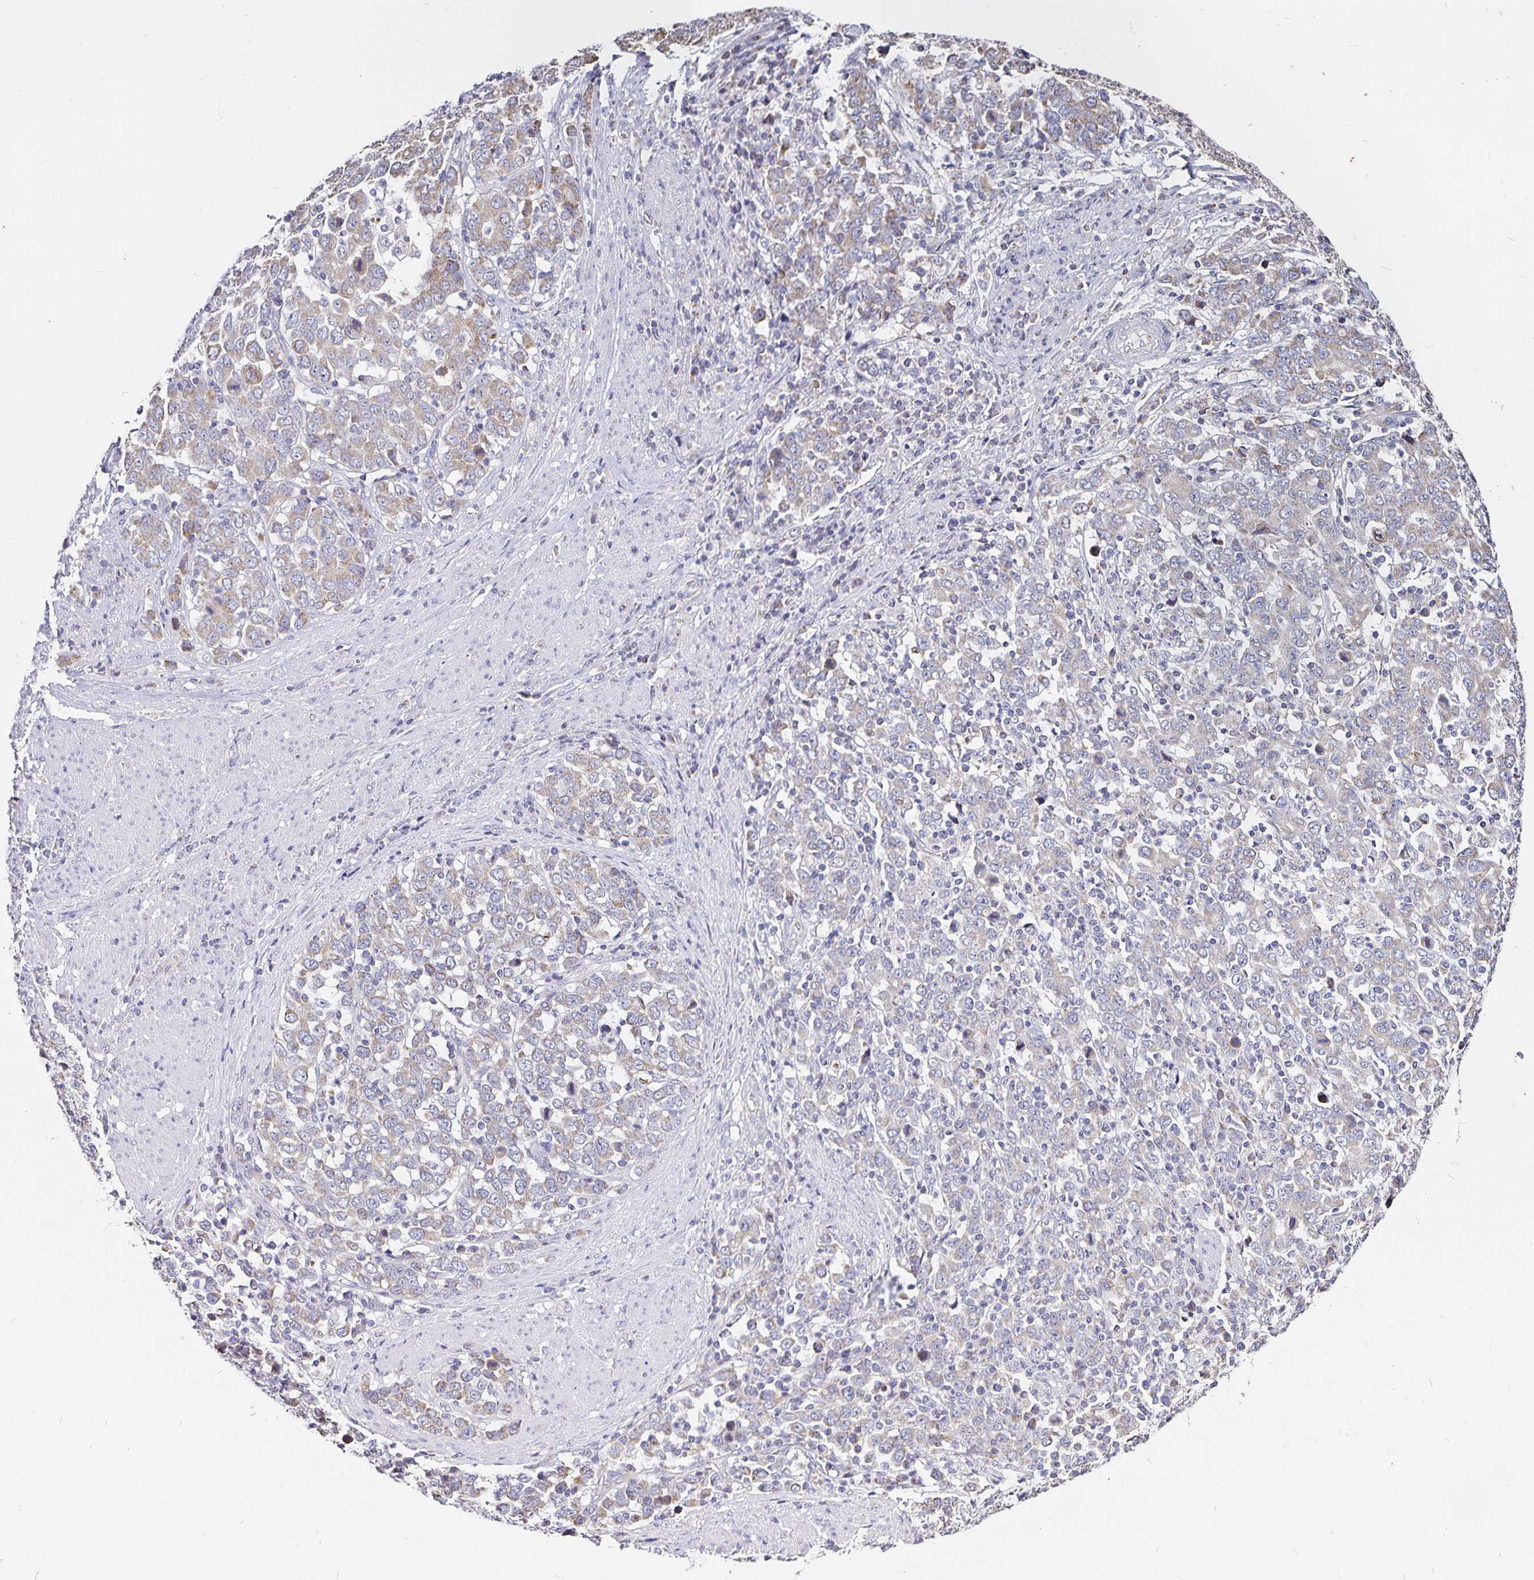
{"staining": {"intensity": "weak", "quantity": "25%-75%", "location": "cytoplasmic/membranous"}, "tissue": "stomach cancer", "cell_type": "Tumor cells", "image_type": "cancer", "snomed": [{"axis": "morphology", "description": "Adenocarcinoma, NOS"}, {"axis": "topography", "description": "Stomach, upper"}], "caption": "Immunohistochemical staining of human stomach cancer displays weak cytoplasmic/membranous protein expression in approximately 25%-75% of tumor cells.", "gene": "PGAM2", "patient": {"sex": "male", "age": 69}}